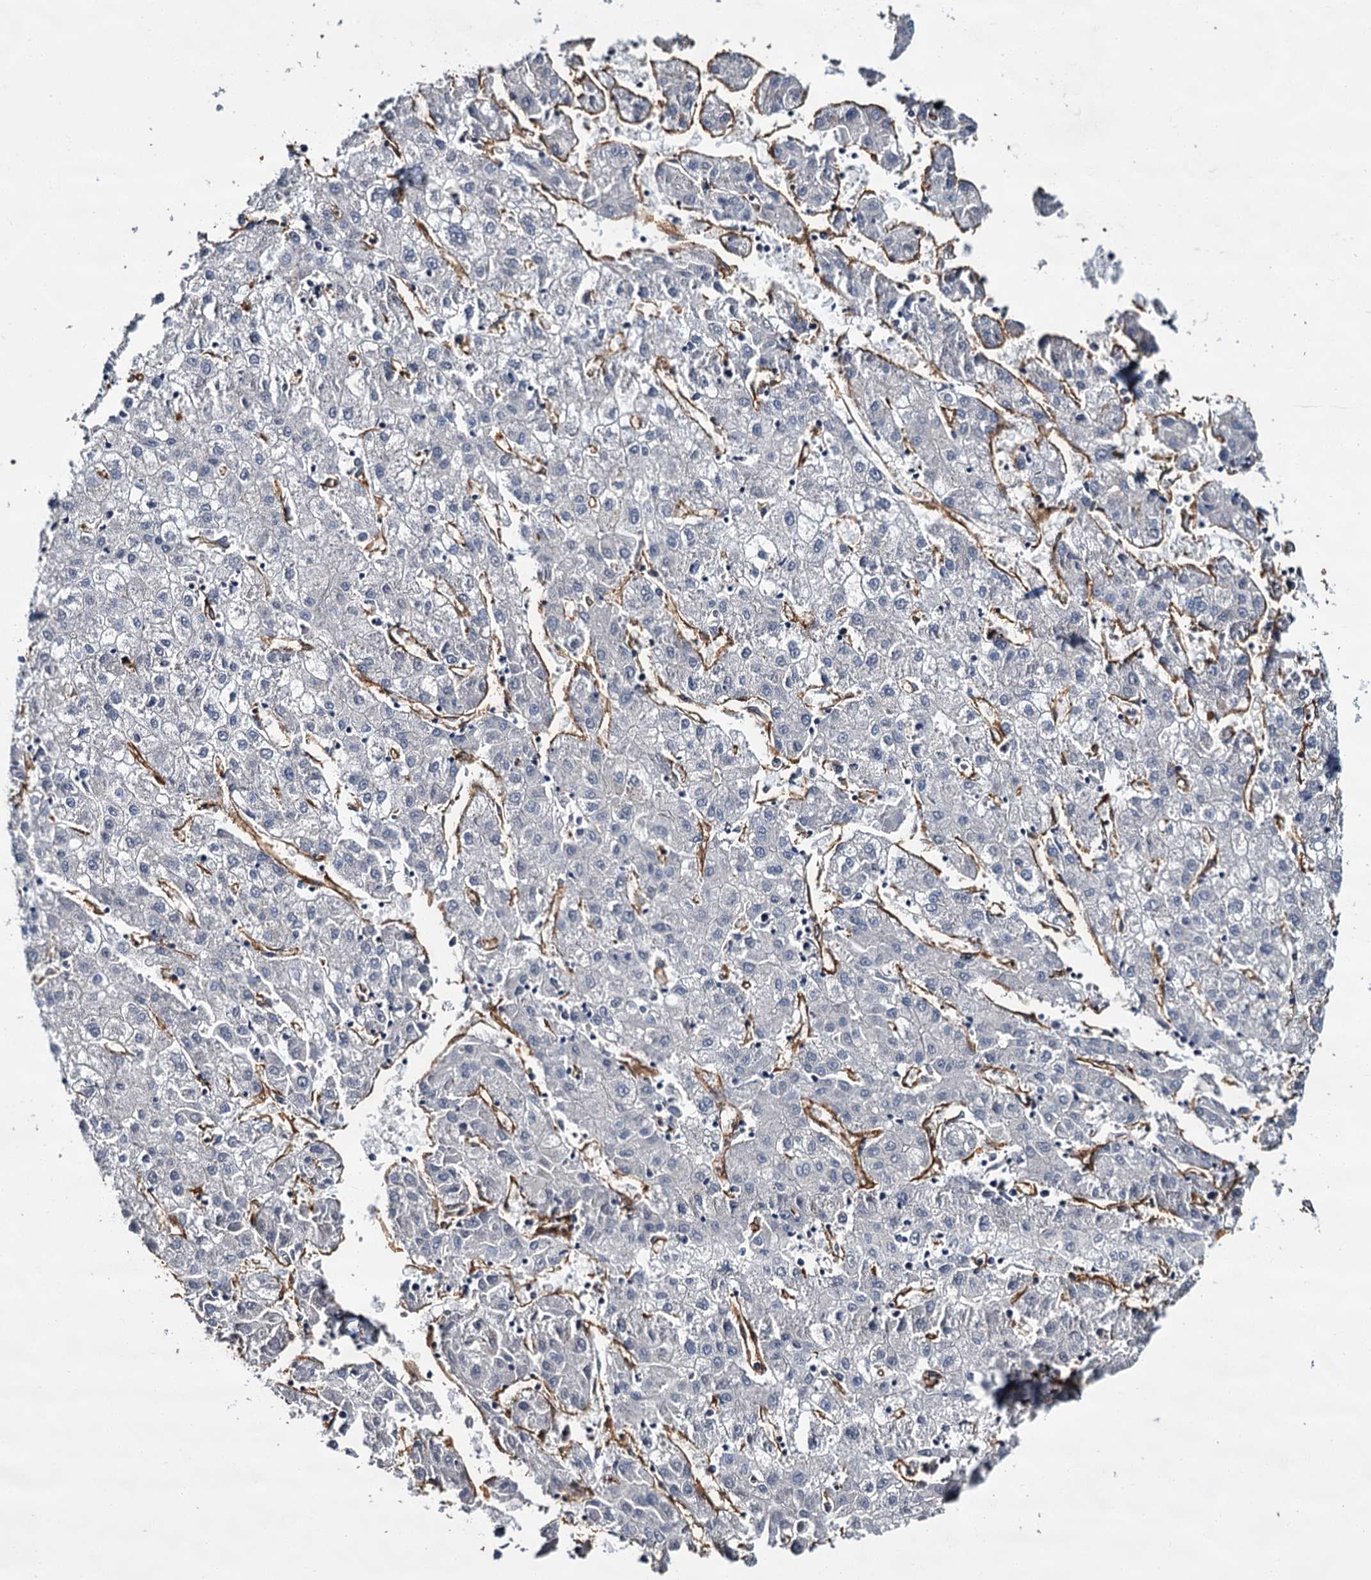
{"staining": {"intensity": "negative", "quantity": "none", "location": "none"}, "tissue": "liver cancer", "cell_type": "Tumor cells", "image_type": "cancer", "snomed": [{"axis": "morphology", "description": "Carcinoma, Hepatocellular, NOS"}, {"axis": "topography", "description": "Liver"}], "caption": "There is no significant positivity in tumor cells of hepatocellular carcinoma (liver). Nuclei are stained in blue.", "gene": "CACNA1C", "patient": {"sex": "male", "age": 72}}